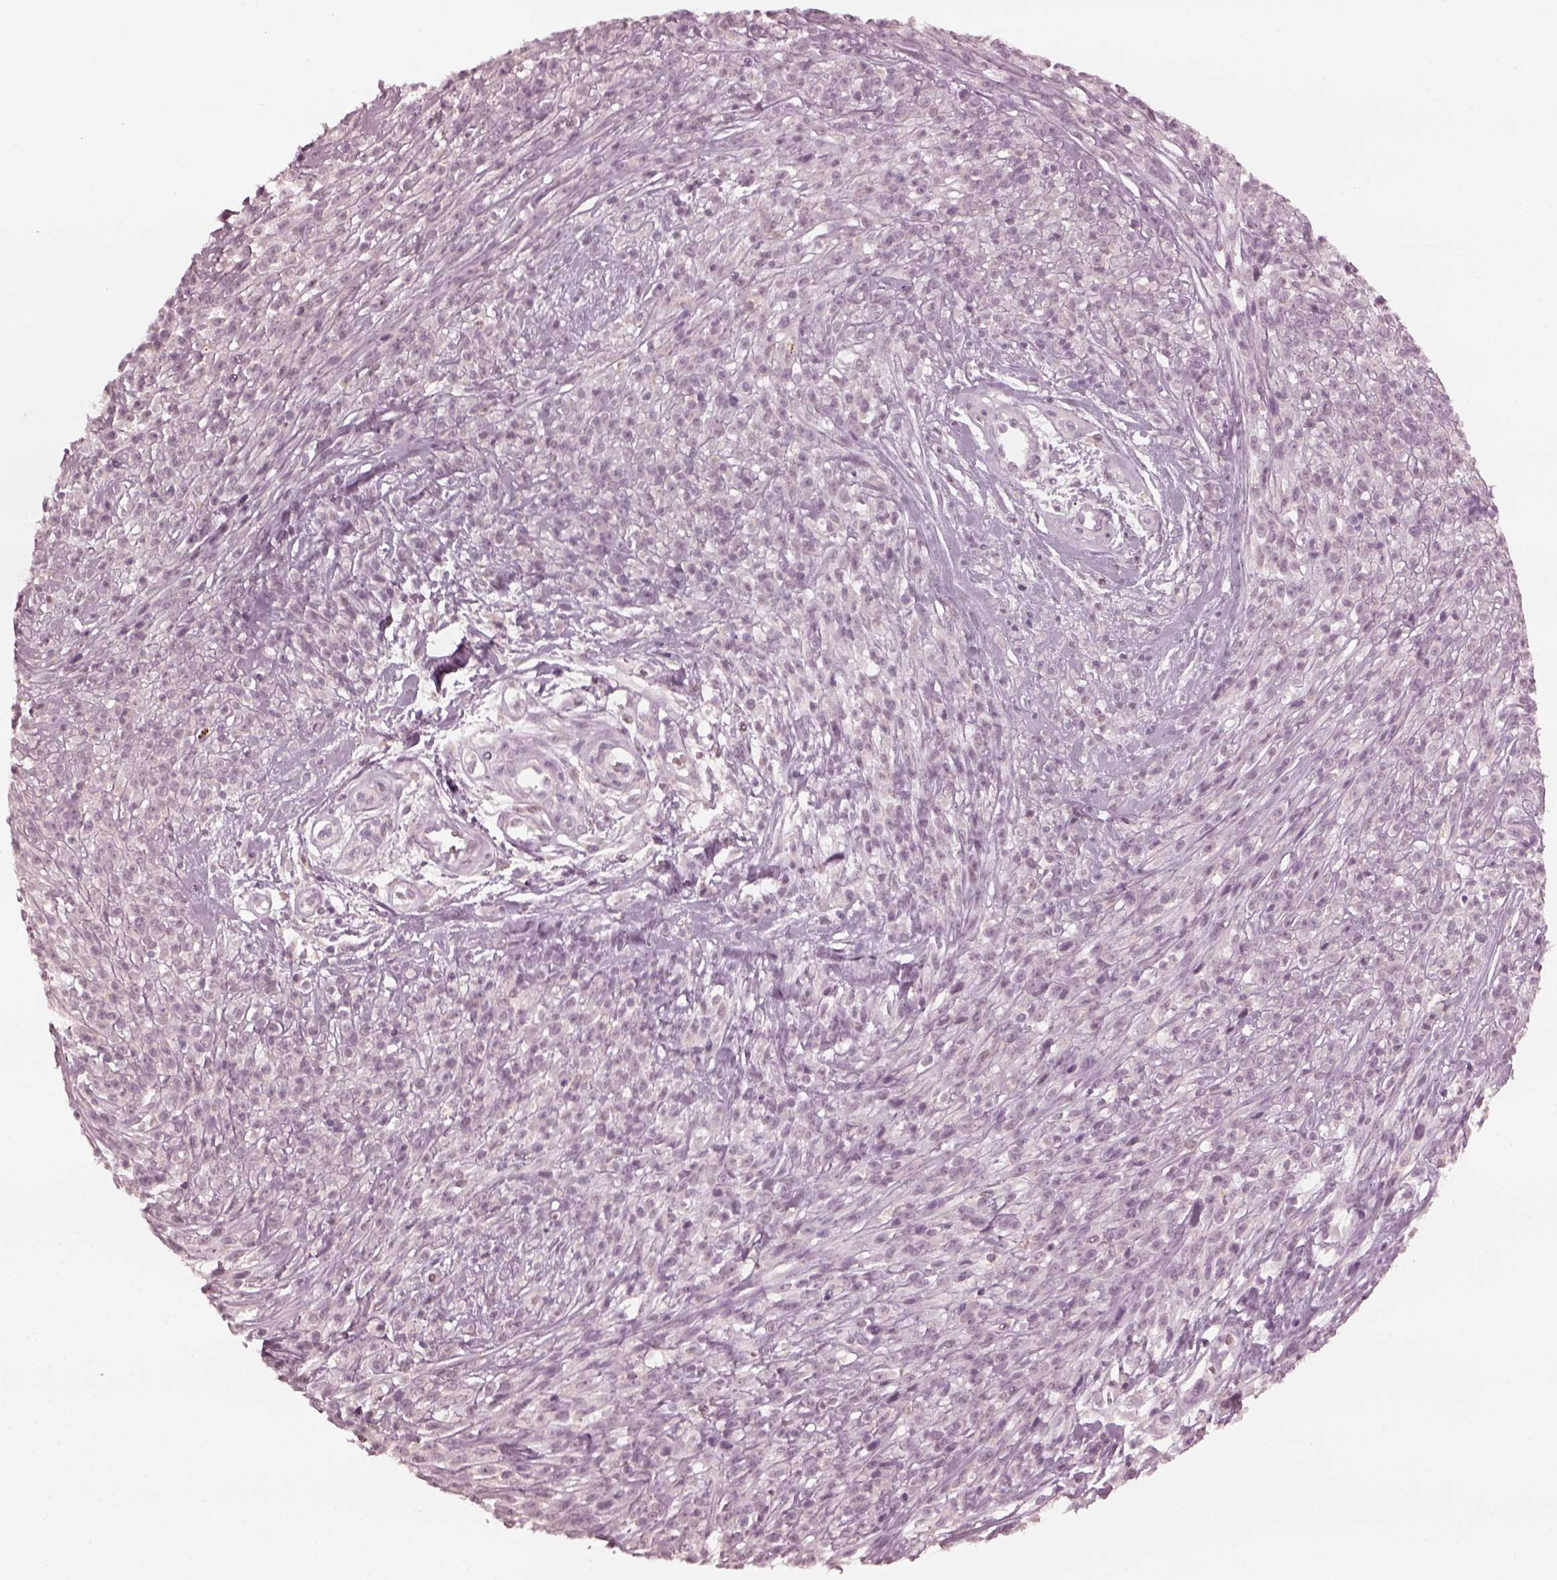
{"staining": {"intensity": "negative", "quantity": "none", "location": "none"}, "tissue": "melanoma", "cell_type": "Tumor cells", "image_type": "cancer", "snomed": [{"axis": "morphology", "description": "Malignant melanoma, NOS"}, {"axis": "topography", "description": "Skin"}, {"axis": "topography", "description": "Skin of trunk"}], "caption": "The image displays no staining of tumor cells in malignant melanoma. The staining was performed using DAB to visualize the protein expression in brown, while the nuclei were stained in blue with hematoxylin (Magnification: 20x).", "gene": "CCDC170", "patient": {"sex": "male", "age": 74}}